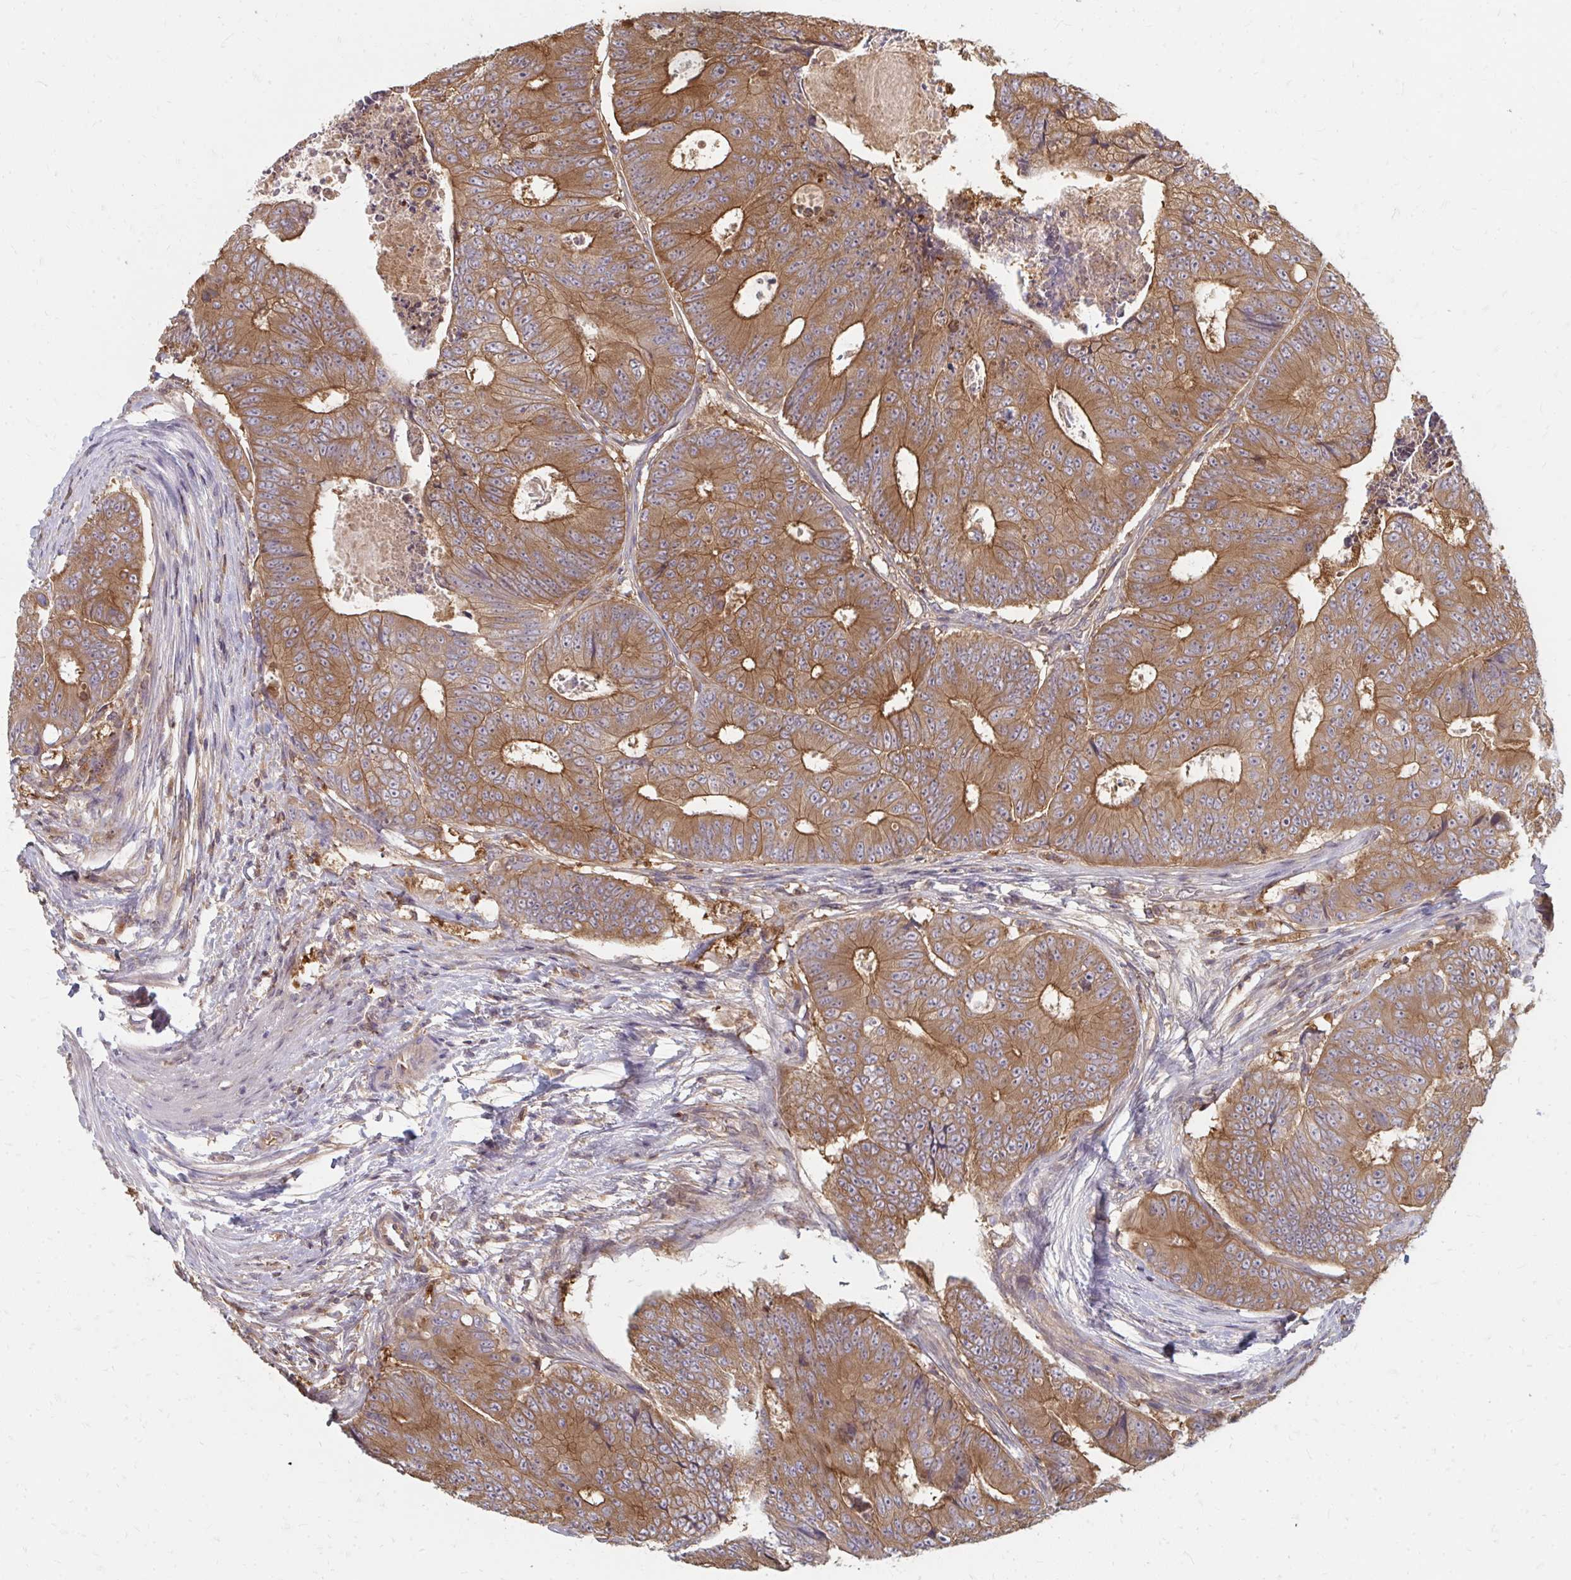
{"staining": {"intensity": "strong", "quantity": ">75%", "location": "cytoplasmic/membranous"}, "tissue": "colorectal cancer", "cell_type": "Tumor cells", "image_type": "cancer", "snomed": [{"axis": "morphology", "description": "Adenocarcinoma, NOS"}, {"axis": "topography", "description": "Colon"}], "caption": "Immunohistochemical staining of human colorectal cancer shows high levels of strong cytoplasmic/membranous staining in approximately >75% of tumor cells.", "gene": "ZNF285", "patient": {"sex": "female", "age": 48}}